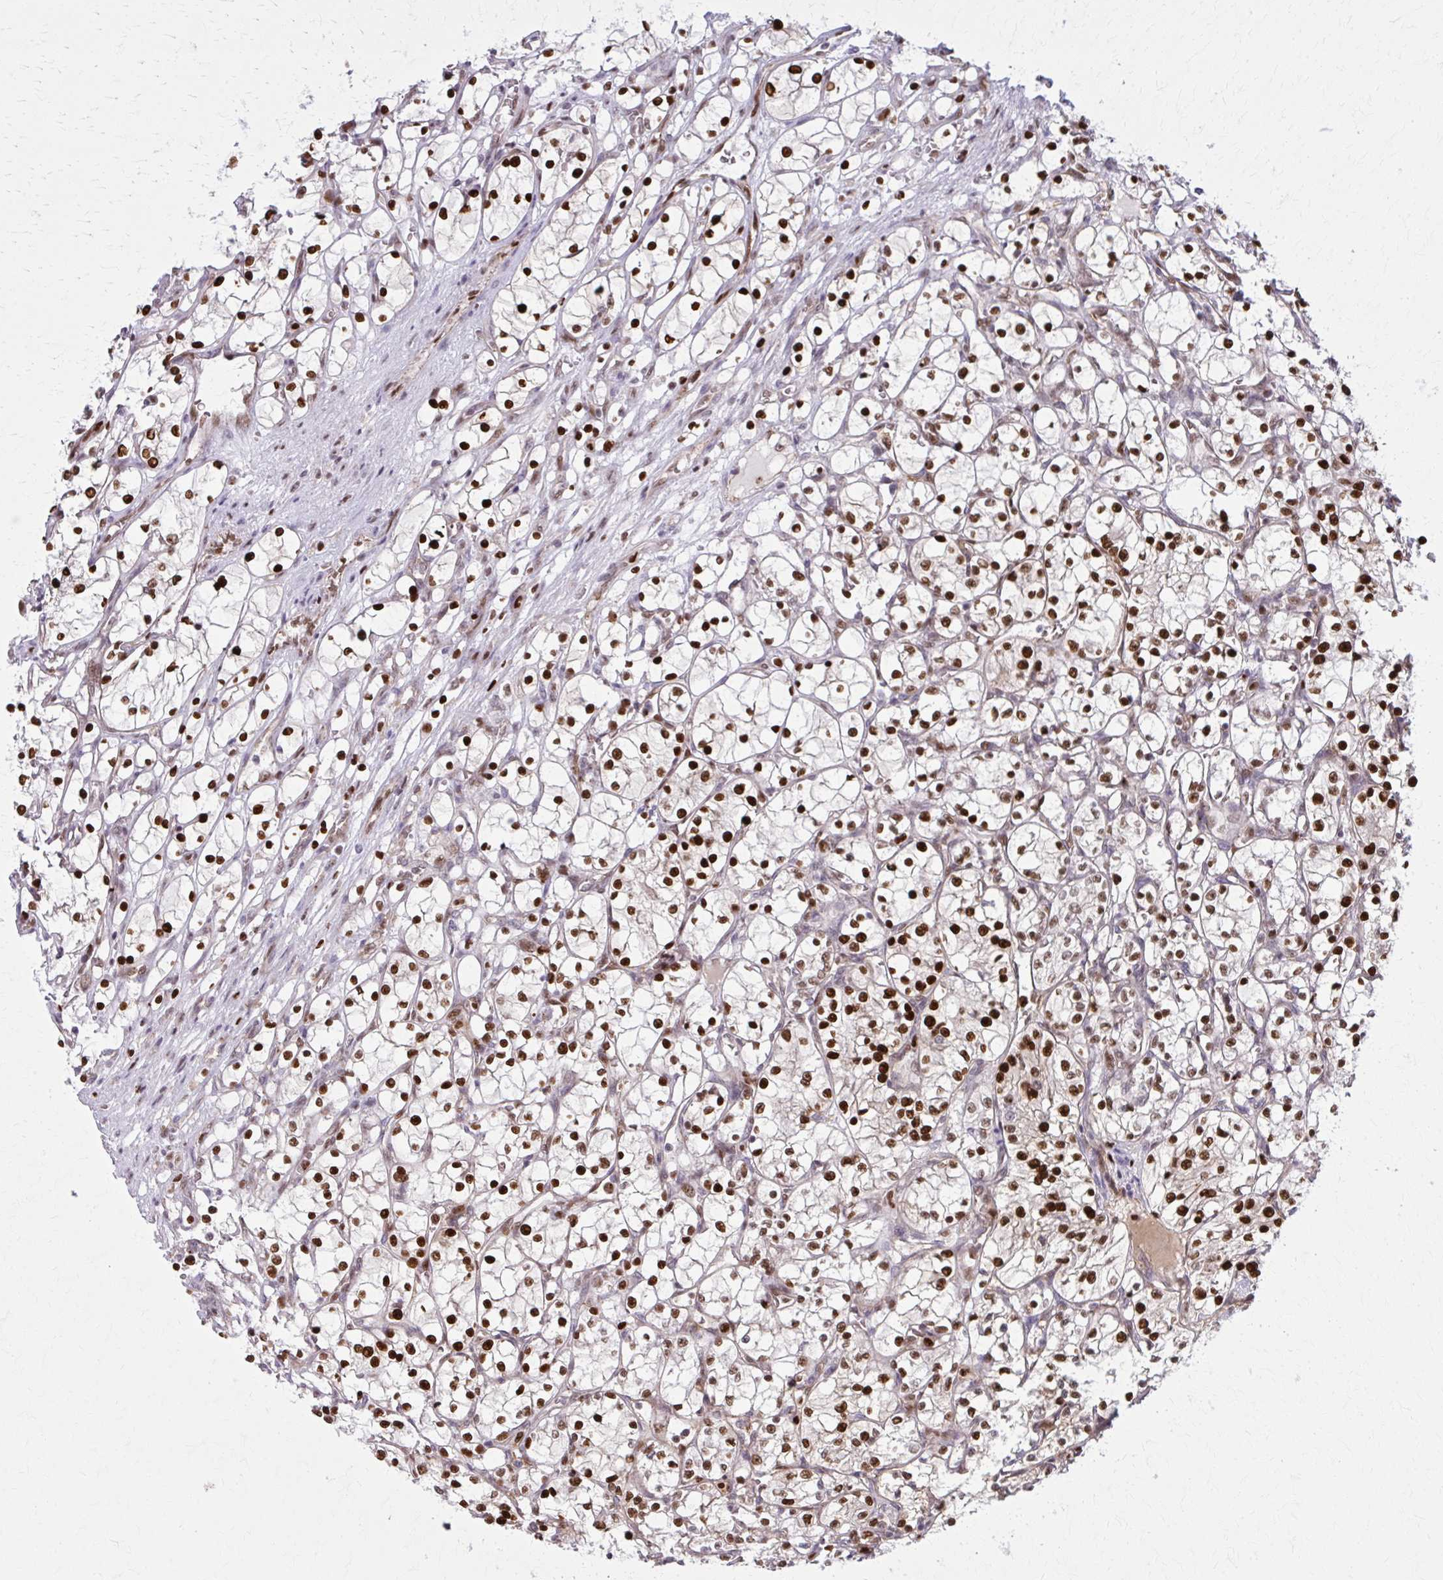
{"staining": {"intensity": "strong", "quantity": ">75%", "location": "nuclear"}, "tissue": "renal cancer", "cell_type": "Tumor cells", "image_type": "cancer", "snomed": [{"axis": "morphology", "description": "Adenocarcinoma, NOS"}, {"axis": "topography", "description": "Kidney"}], "caption": "Adenocarcinoma (renal) stained with immunohistochemistry demonstrates strong nuclear expression in approximately >75% of tumor cells.", "gene": "ZNF559", "patient": {"sex": "female", "age": 69}}